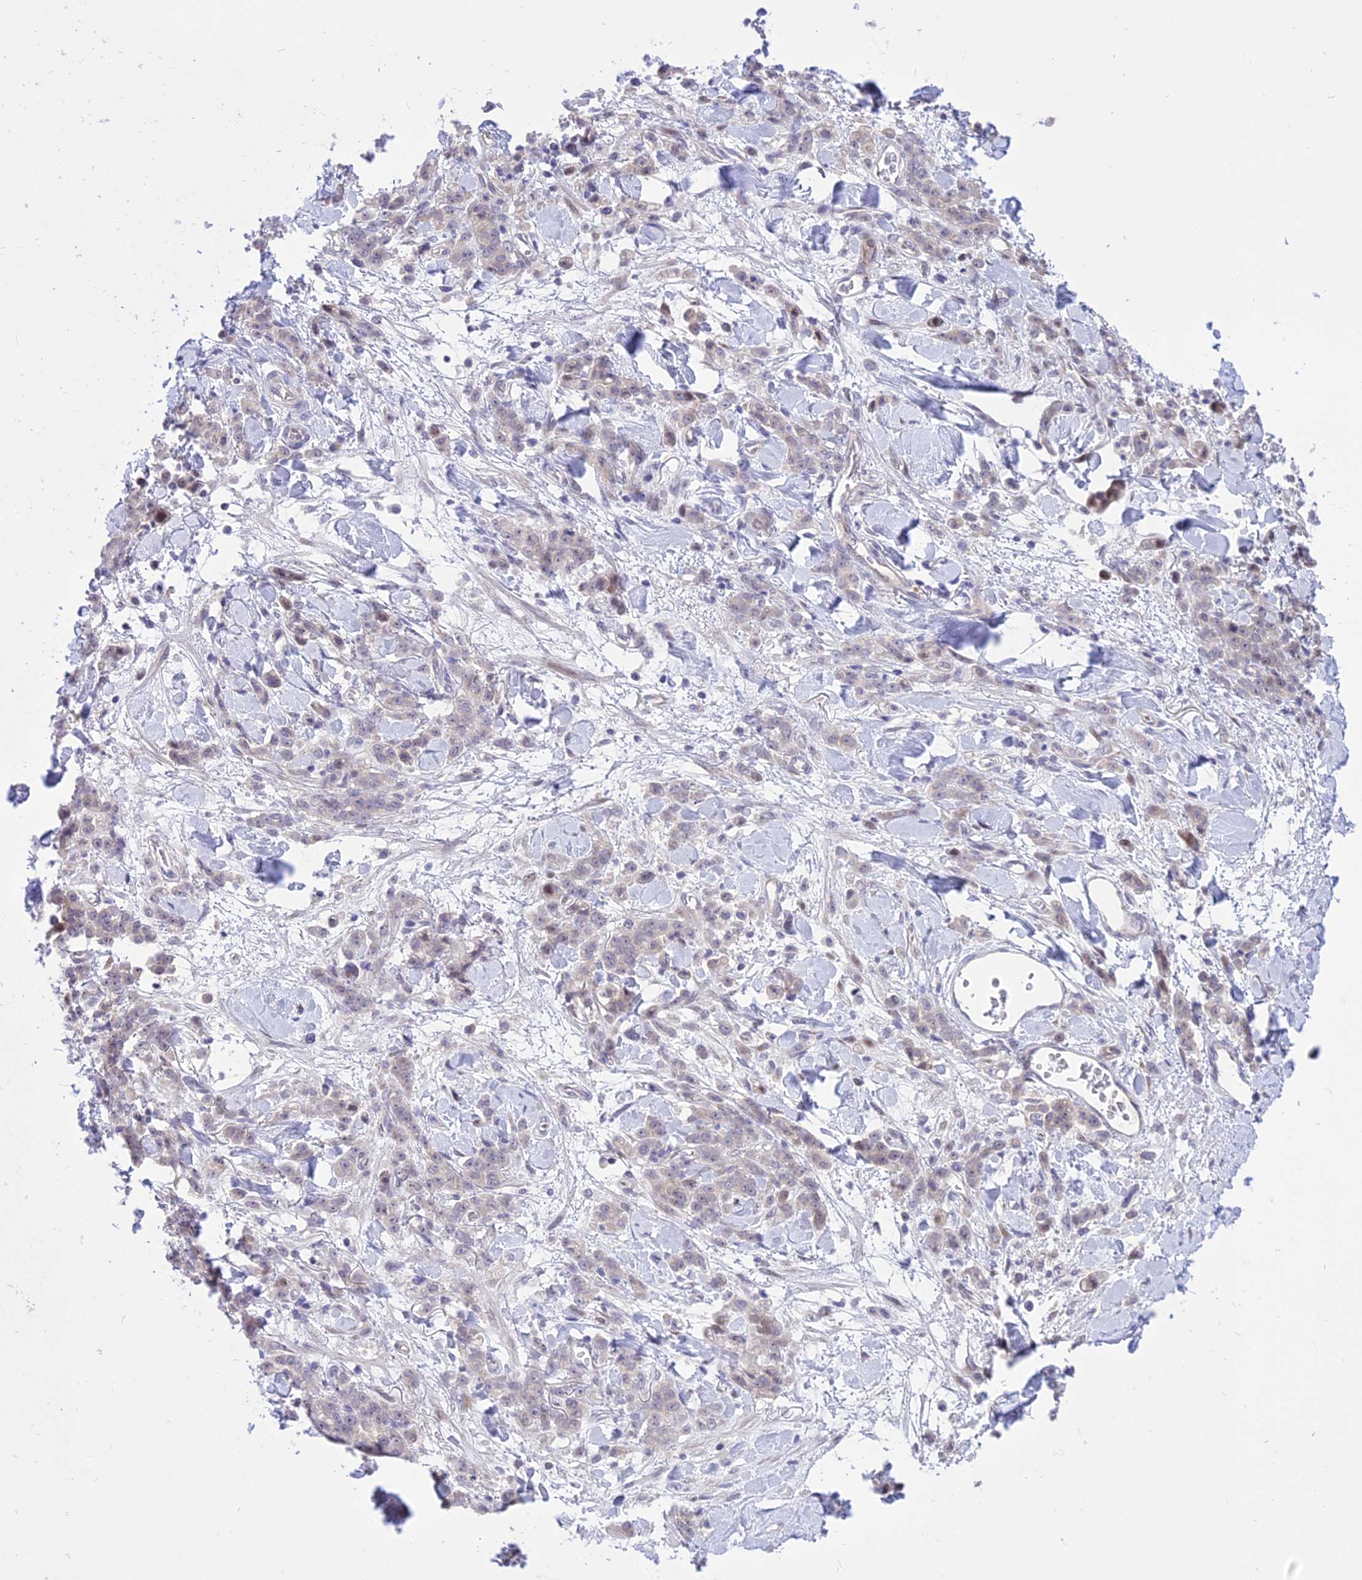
{"staining": {"intensity": "negative", "quantity": "none", "location": "none"}, "tissue": "stomach cancer", "cell_type": "Tumor cells", "image_type": "cancer", "snomed": [{"axis": "morphology", "description": "Normal tissue, NOS"}, {"axis": "morphology", "description": "Adenocarcinoma, NOS"}, {"axis": "topography", "description": "Stomach"}], "caption": "Tumor cells show no significant staining in adenocarcinoma (stomach).", "gene": "ZNF837", "patient": {"sex": "male", "age": 82}}